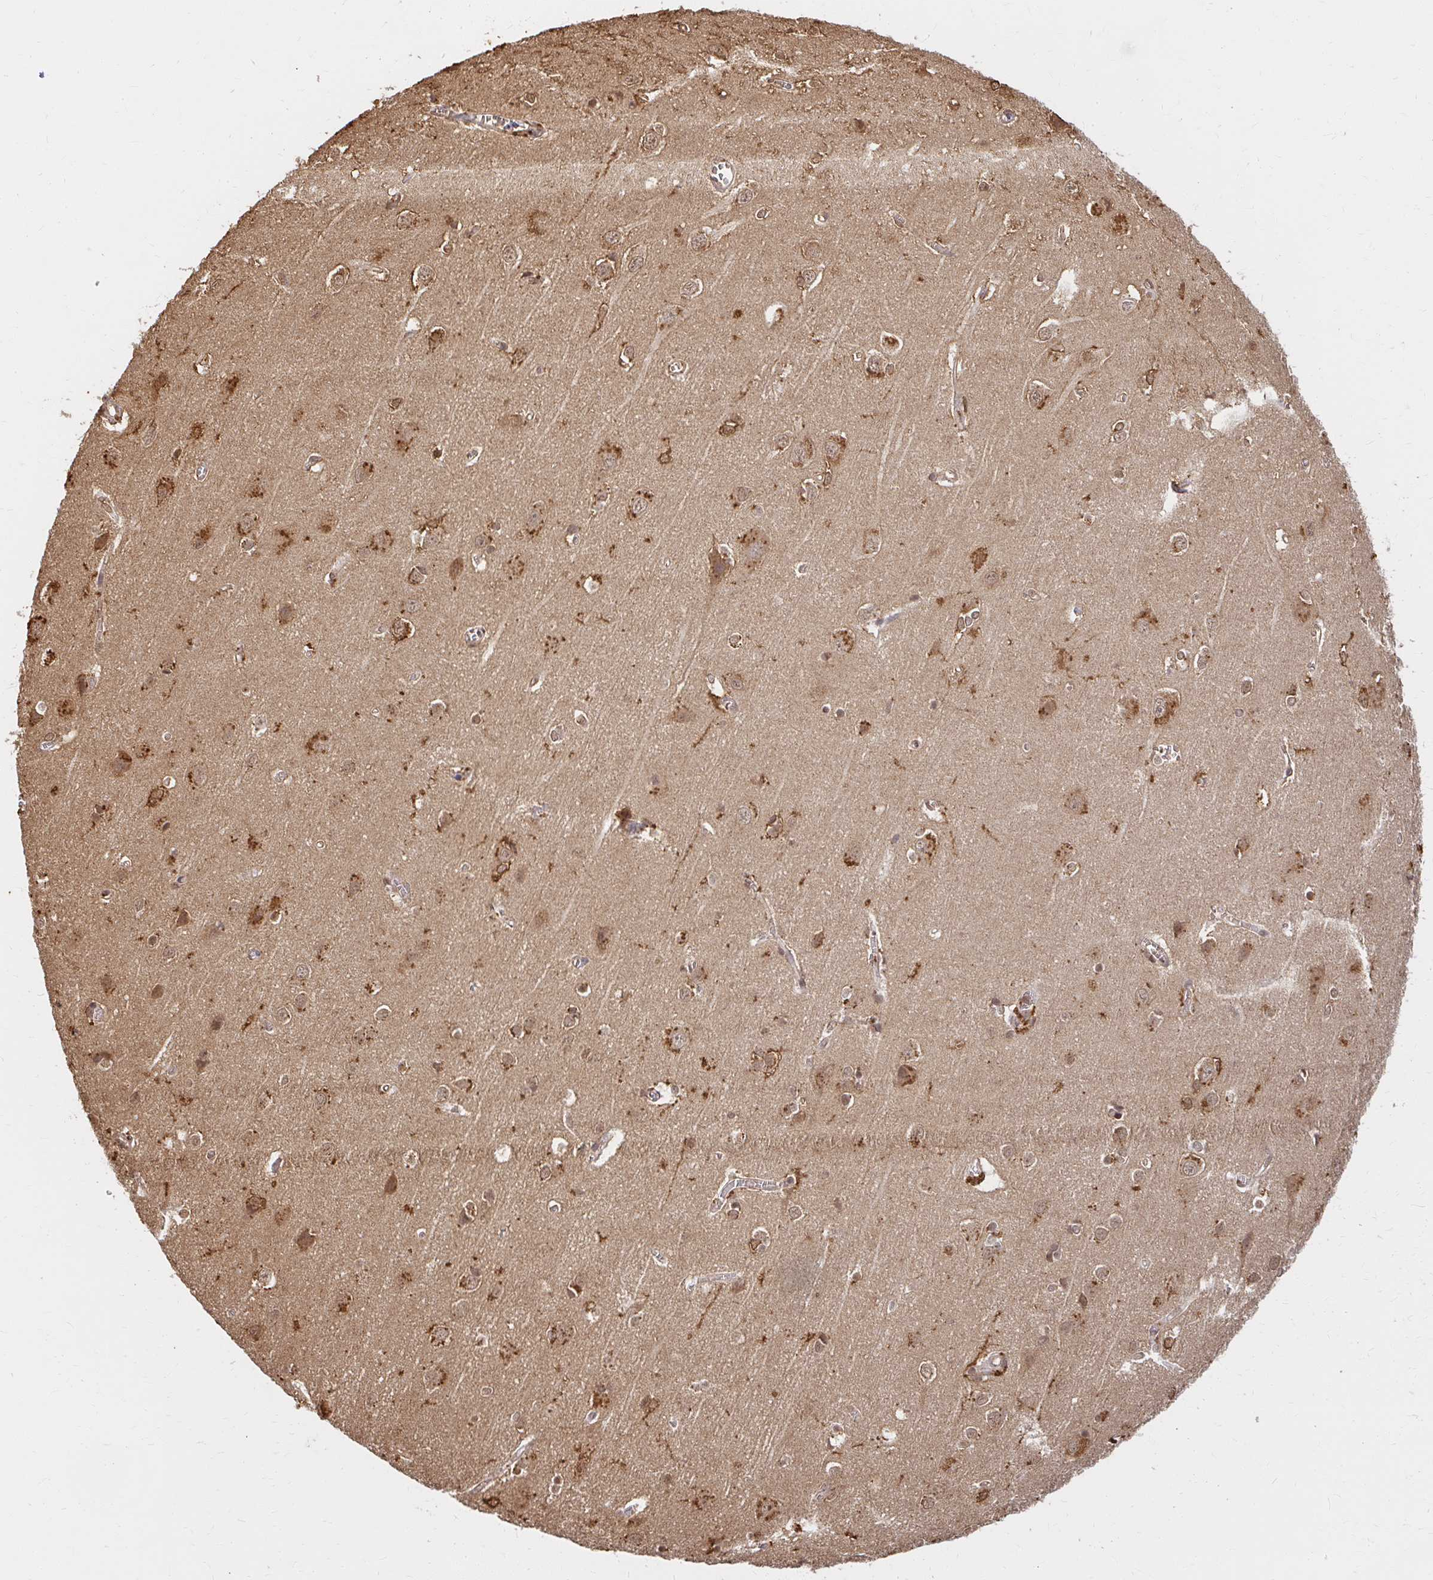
{"staining": {"intensity": "weak", "quantity": "<25%", "location": "cytoplasmic/membranous"}, "tissue": "cerebral cortex", "cell_type": "Endothelial cells", "image_type": "normal", "snomed": [{"axis": "morphology", "description": "Normal tissue, NOS"}, {"axis": "topography", "description": "Cerebral cortex"}], "caption": "IHC of benign cerebral cortex demonstrates no staining in endothelial cells. The staining is performed using DAB brown chromogen with nuclei counter-stained in using hematoxylin.", "gene": "LARS2", "patient": {"sex": "male", "age": 37}}